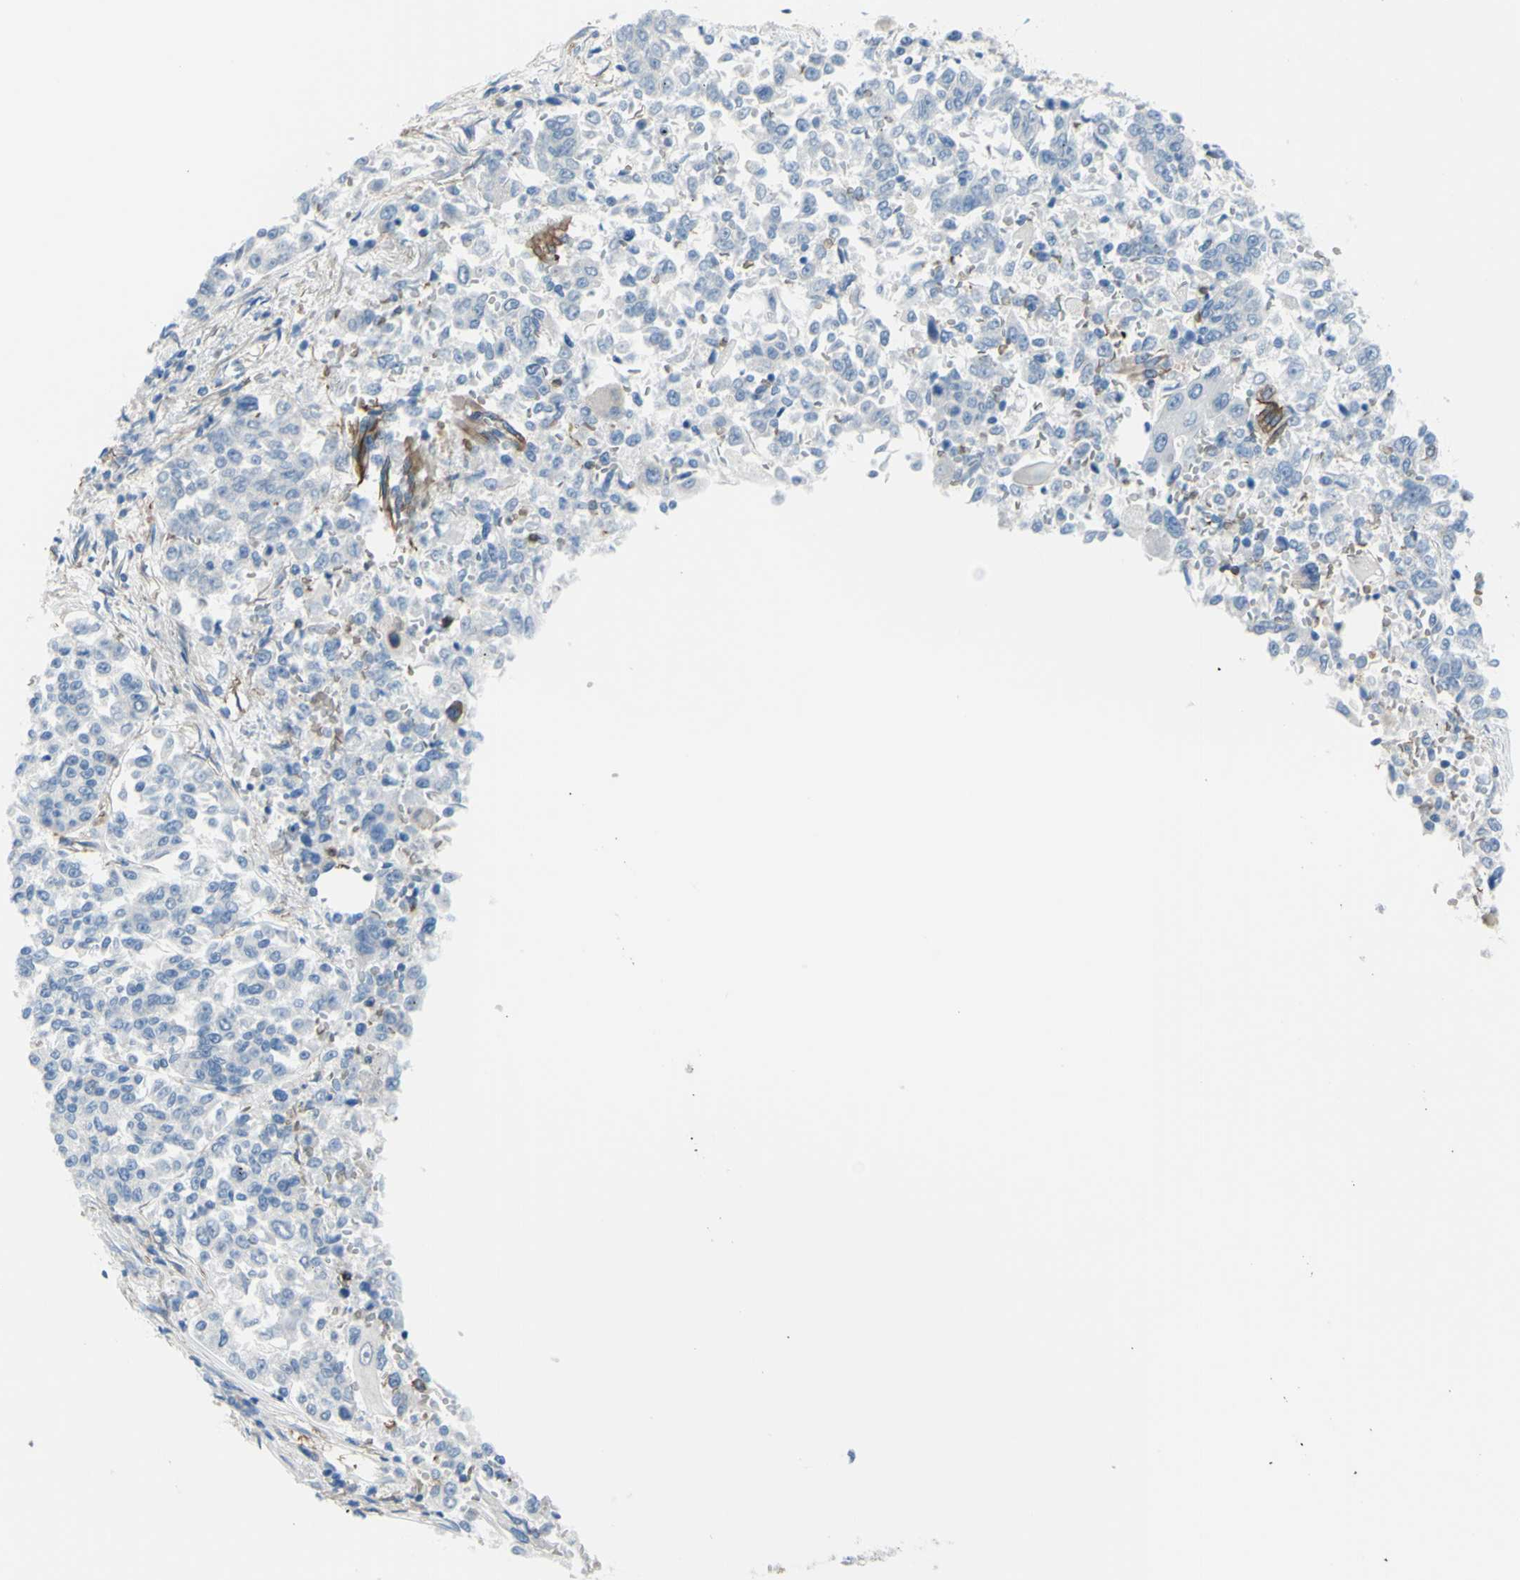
{"staining": {"intensity": "negative", "quantity": "none", "location": "none"}, "tissue": "lung cancer", "cell_type": "Tumor cells", "image_type": "cancer", "snomed": [{"axis": "morphology", "description": "Adenocarcinoma, NOS"}, {"axis": "topography", "description": "Lung"}], "caption": "A micrograph of lung cancer (adenocarcinoma) stained for a protein exhibits no brown staining in tumor cells.", "gene": "ADD1", "patient": {"sex": "male", "age": 84}}